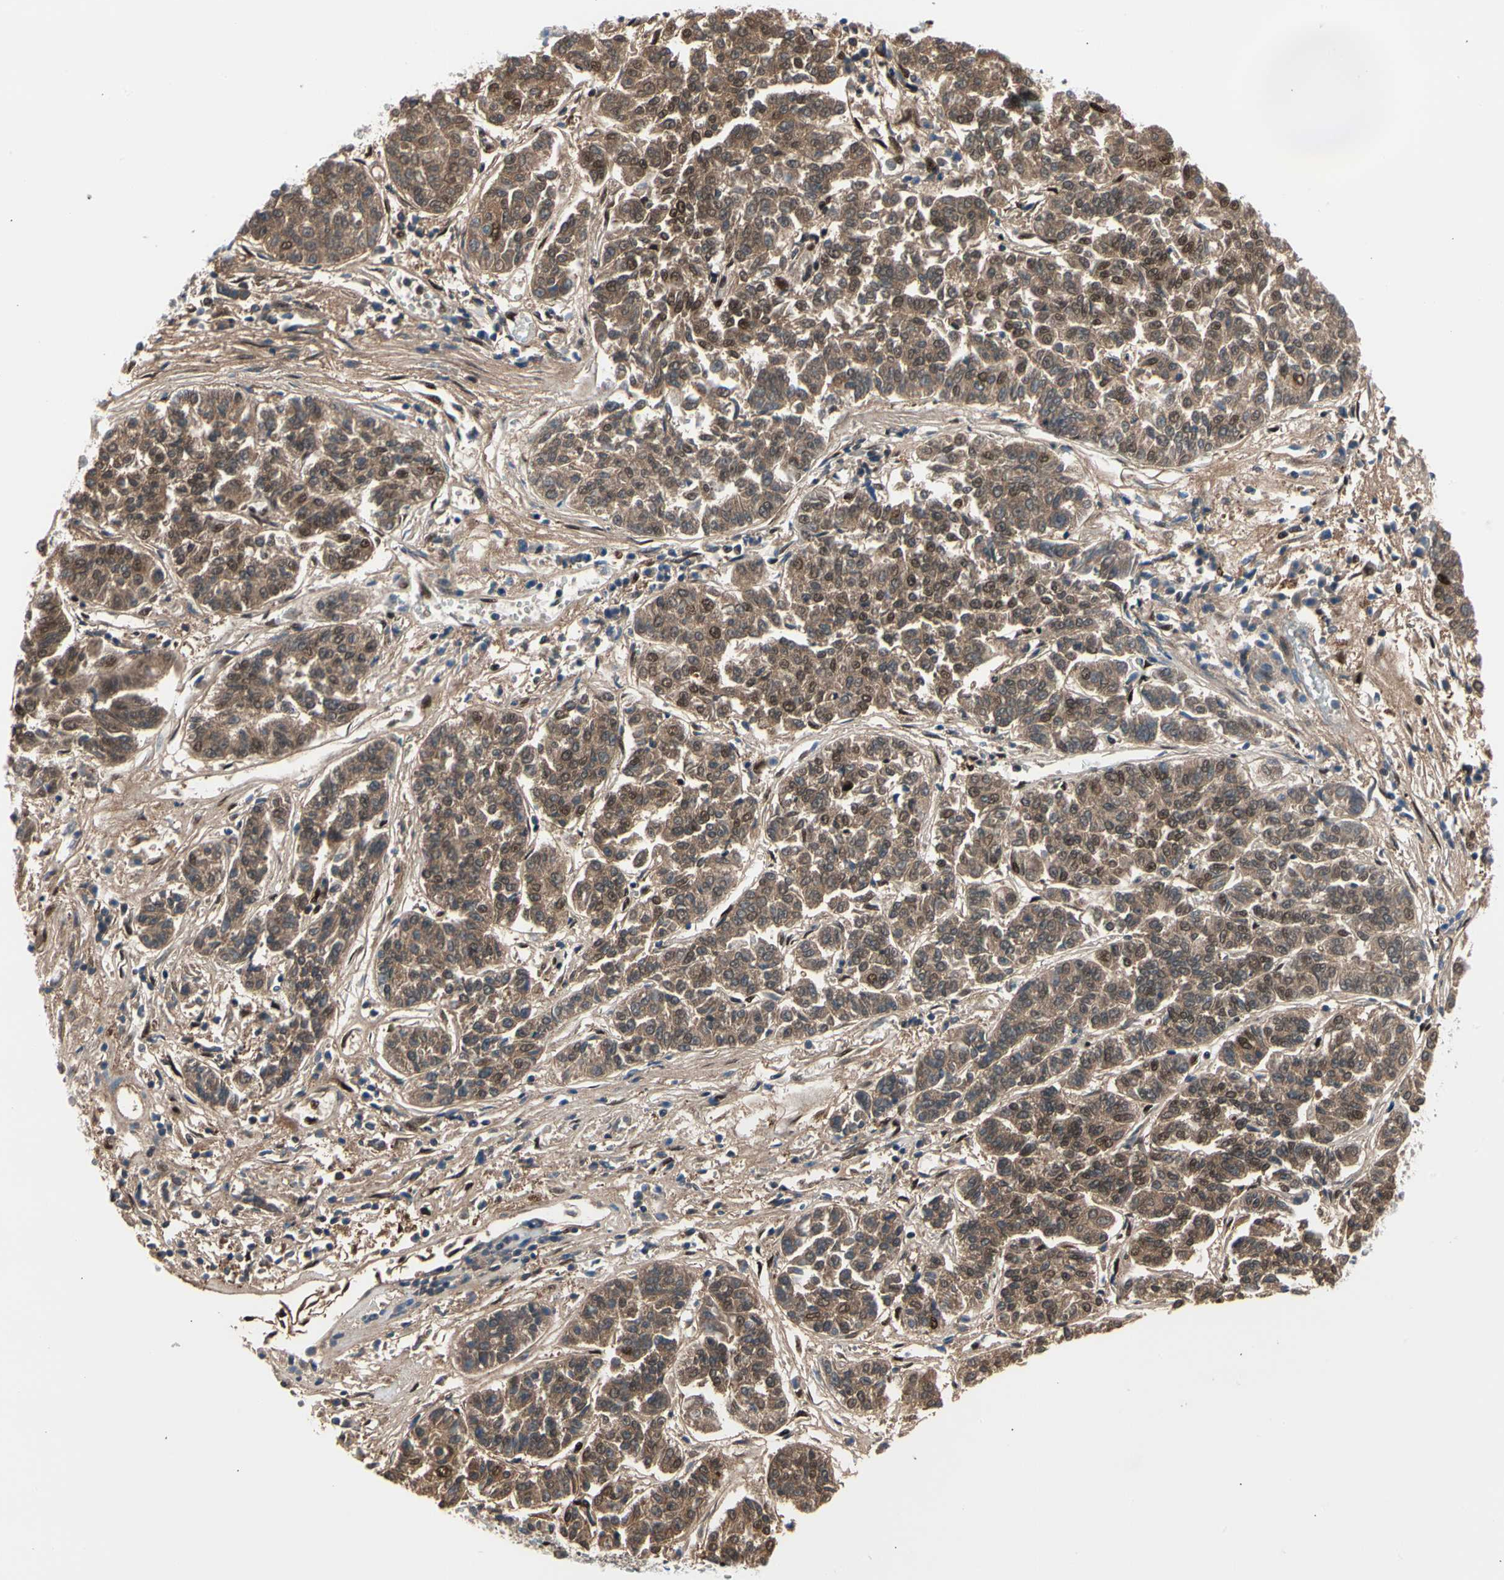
{"staining": {"intensity": "moderate", "quantity": ">75%", "location": "cytoplasmic/membranous,nuclear"}, "tissue": "lung cancer", "cell_type": "Tumor cells", "image_type": "cancer", "snomed": [{"axis": "morphology", "description": "Adenocarcinoma, NOS"}, {"axis": "topography", "description": "Lung"}], "caption": "Protein analysis of adenocarcinoma (lung) tissue shows moderate cytoplasmic/membranous and nuclear expression in about >75% of tumor cells.", "gene": "PSMA2", "patient": {"sex": "male", "age": 84}}